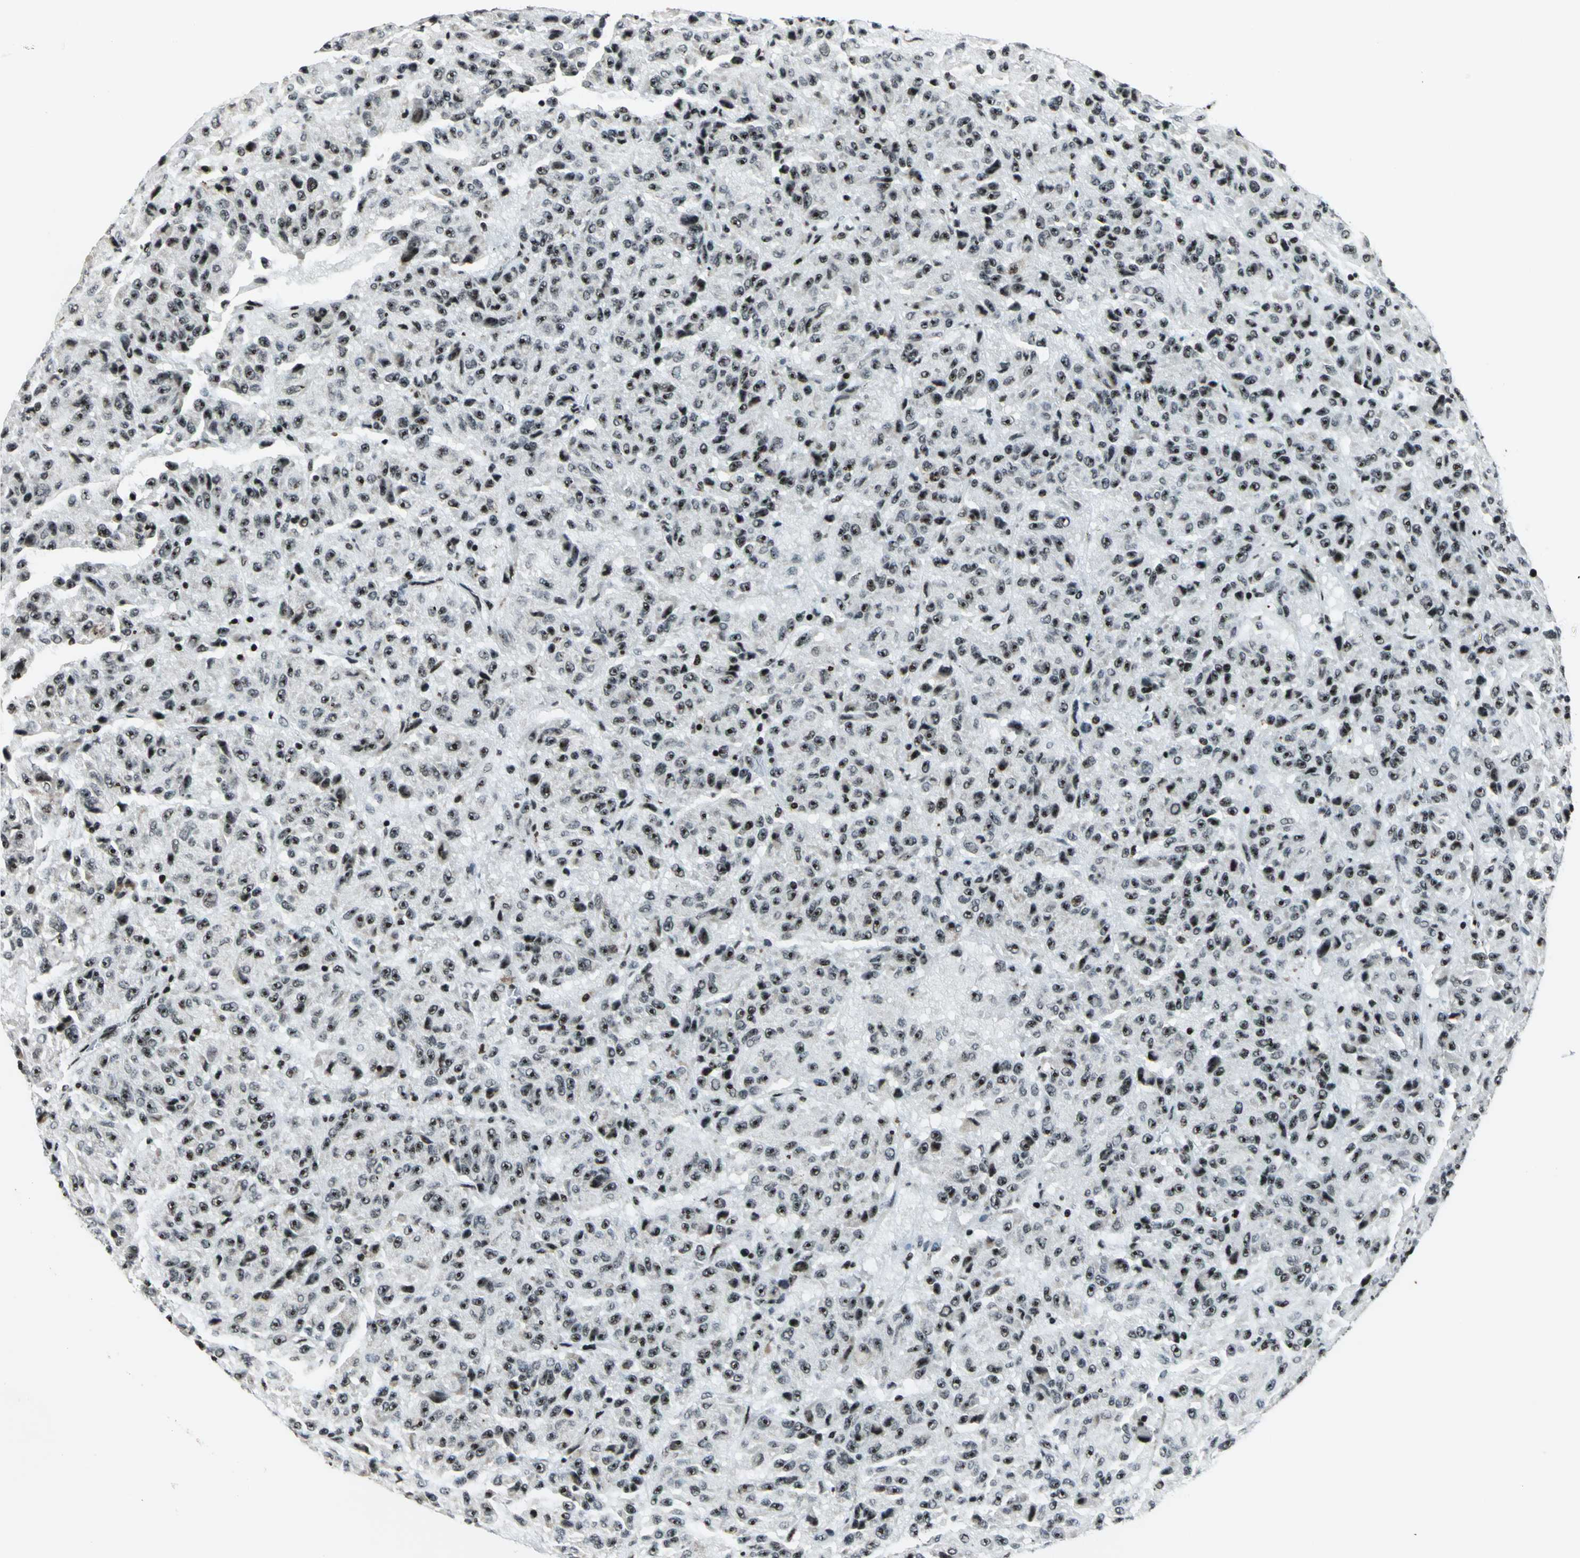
{"staining": {"intensity": "weak", "quantity": "<25%", "location": "nuclear"}, "tissue": "melanoma", "cell_type": "Tumor cells", "image_type": "cancer", "snomed": [{"axis": "morphology", "description": "Malignant melanoma, Metastatic site"}, {"axis": "topography", "description": "Lung"}], "caption": "Protein analysis of malignant melanoma (metastatic site) demonstrates no significant positivity in tumor cells.", "gene": "UBTF", "patient": {"sex": "male", "age": 64}}